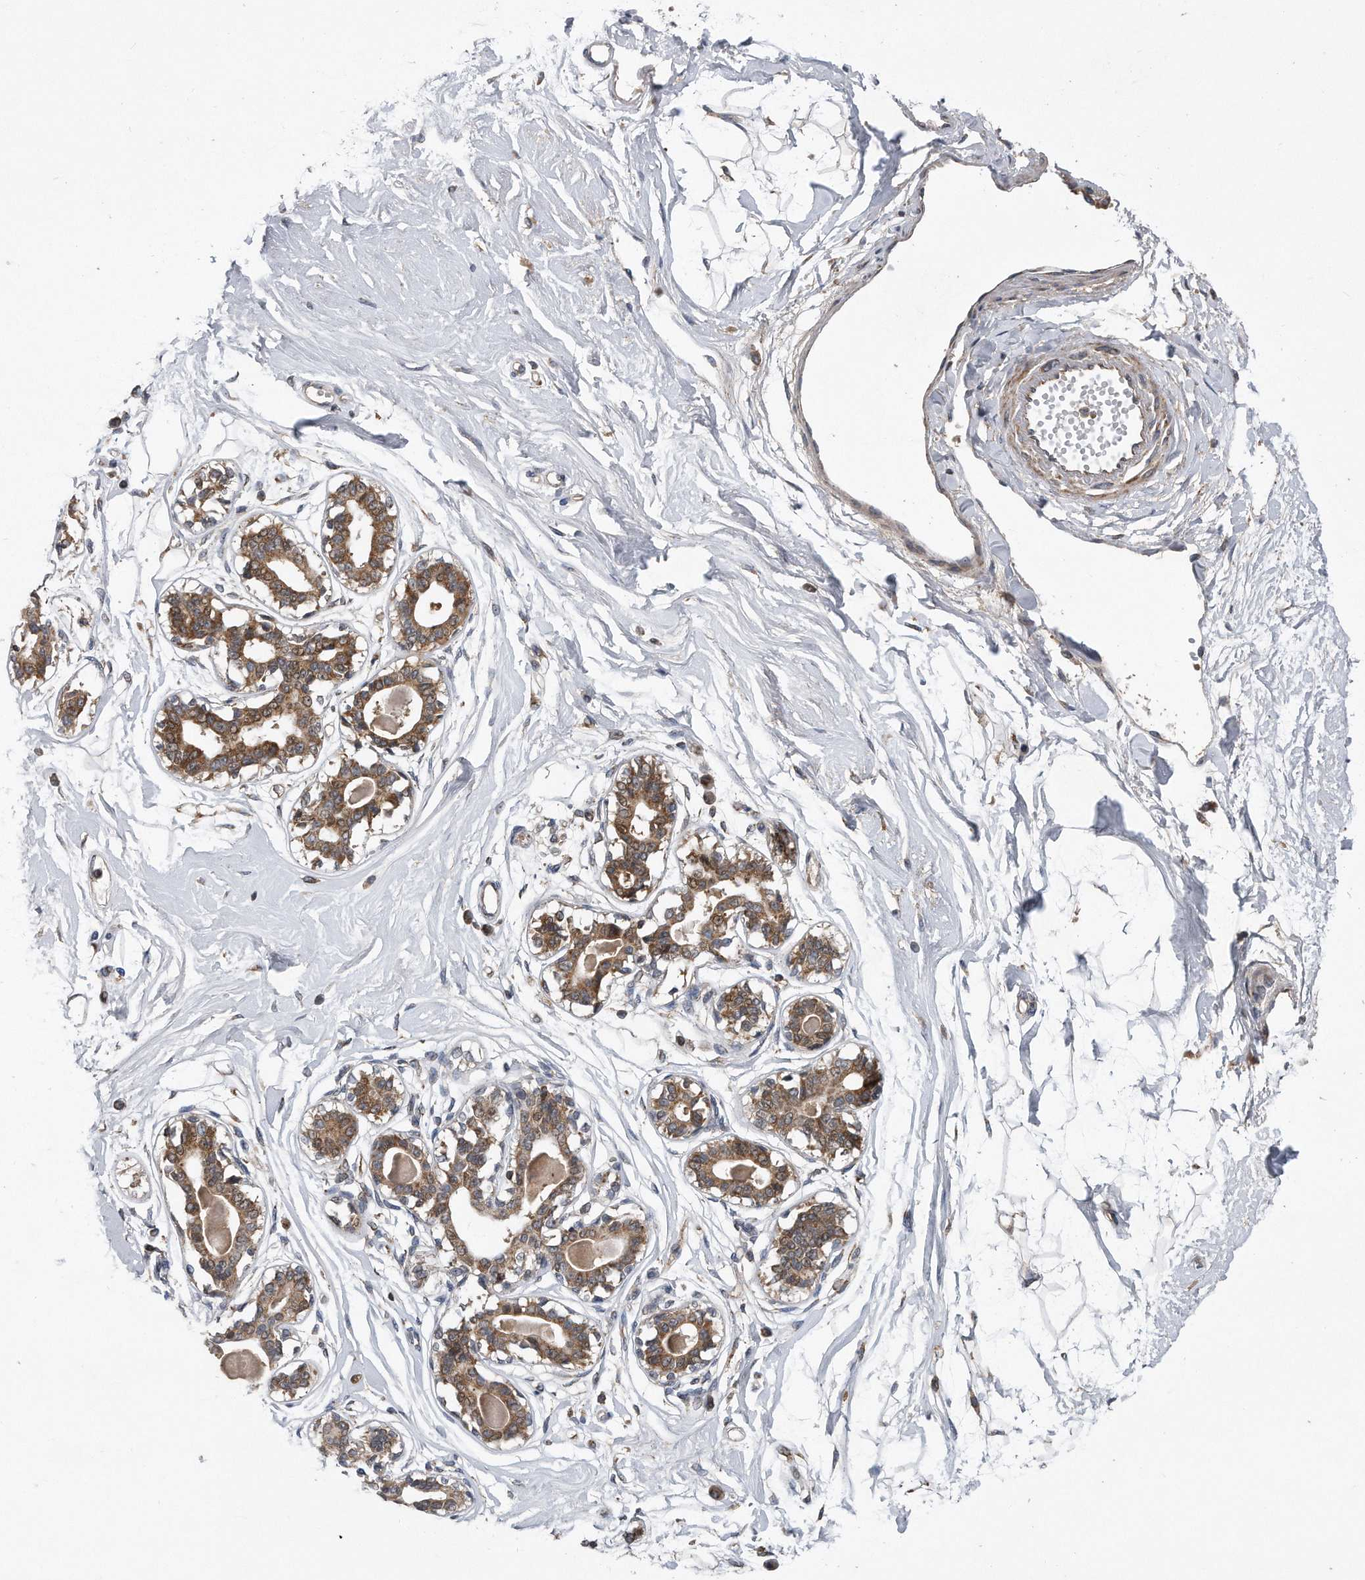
{"staining": {"intensity": "weak", "quantity": ">75%", "location": "cytoplasmic/membranous"}, "tissue": "breast", "cell_type": "Adipocytes", "image_type": "normal", "snomed": [{"axis": "morphology", "description": "Normal tissue, NOS"}, {"axis": "topography", "description": "Breast"}], "caption": "DAB immunohistochemical staining of unremarkable breast exhibits weak cytoplasmic/membranous protein staining in approximately >75% of adipocytes.", "gene": "ALPK2", "patient": {"sex": "female", "age": 45}}